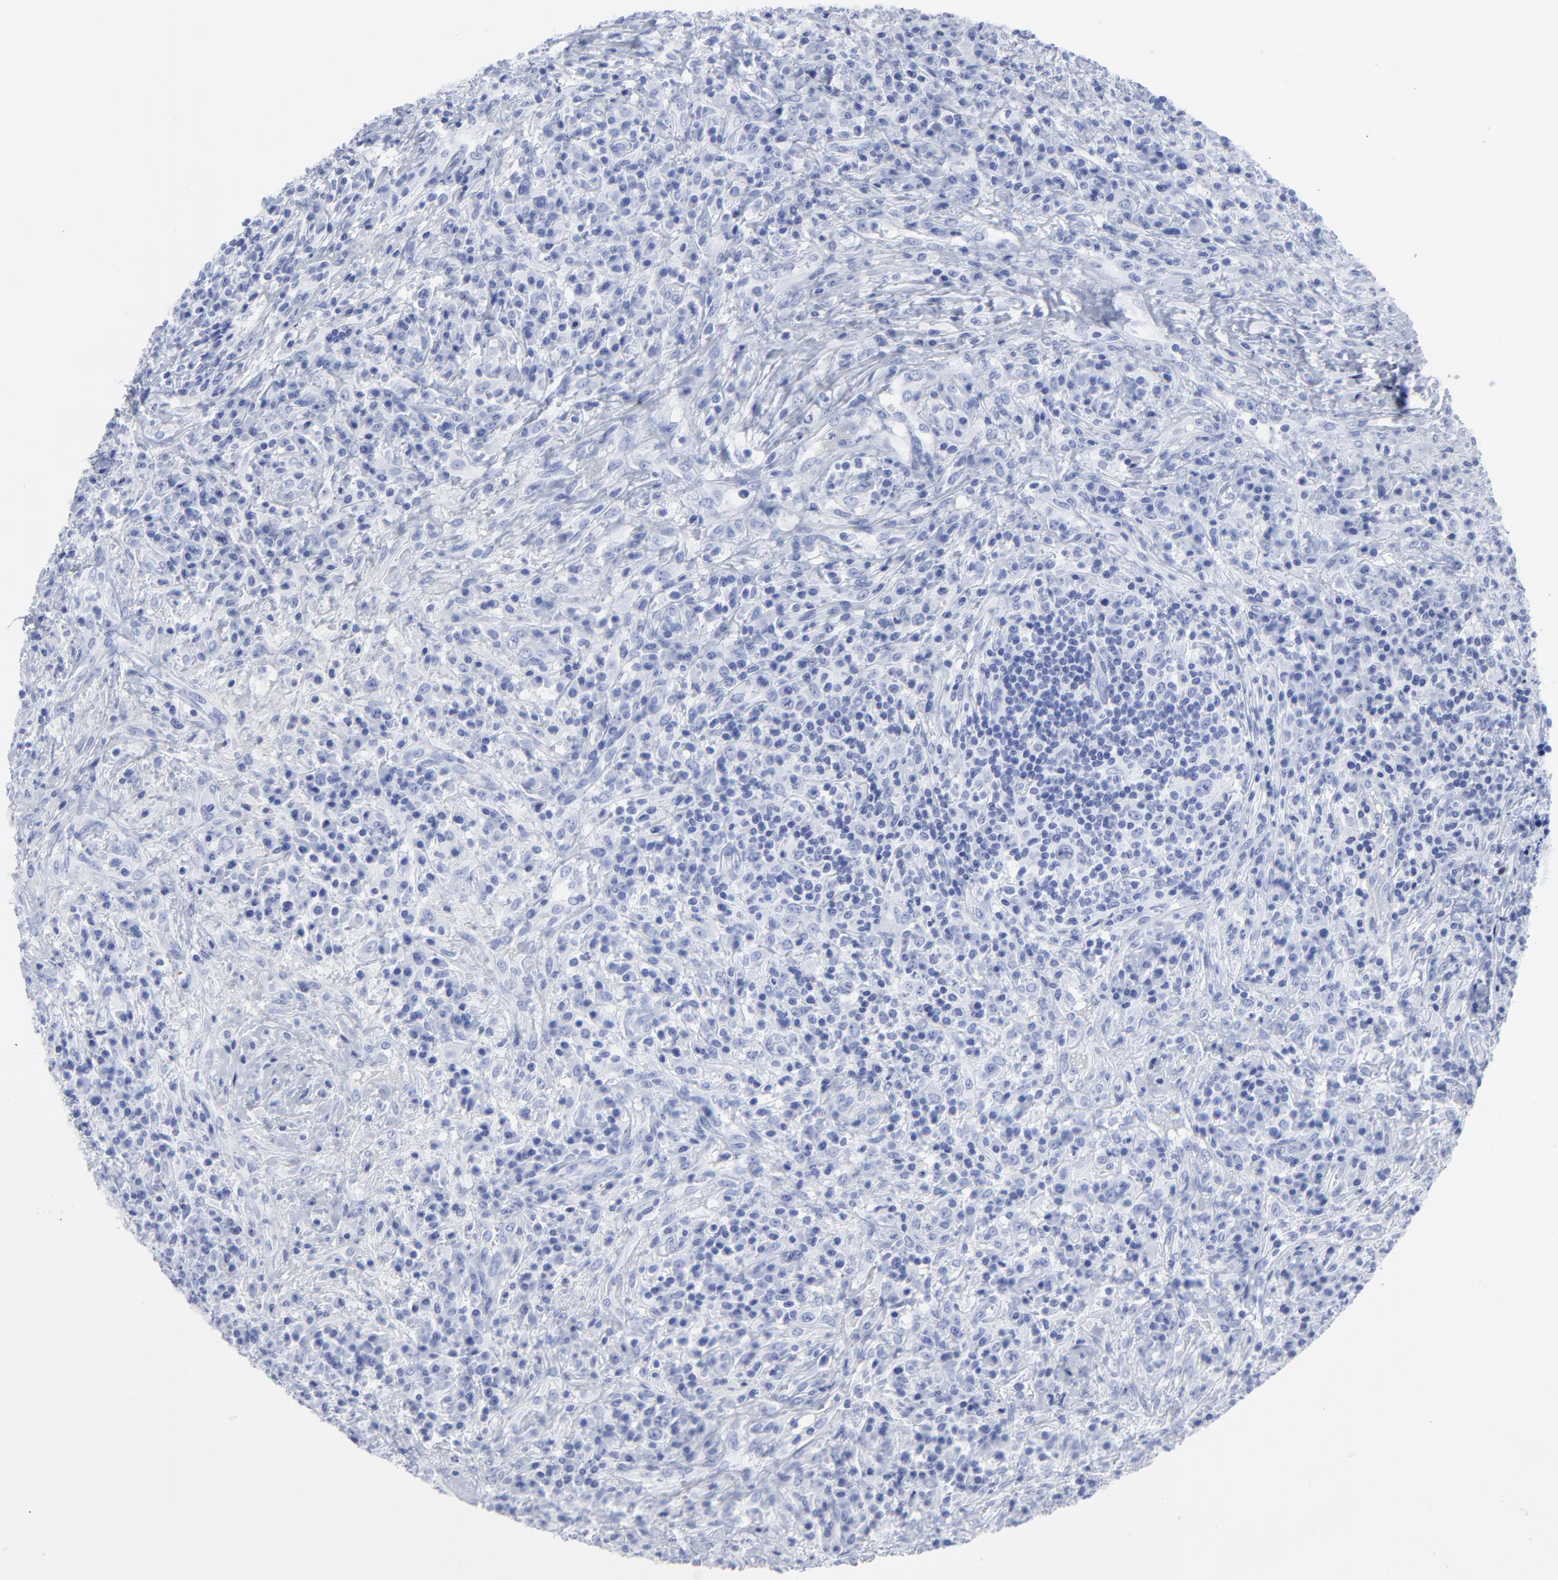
{"staining": {"intensity": "negative", "quantity": "none", "location": "none"}, "tissue": "lymphoma", "cell_type": "Tumor cells", "image_type": "cancer", "snomed": [{"axis": "morphology", "description": "Hodgkin's disease, NOS"}, {"axis": "topography", "description": "Lymph node"}], "caption": "IHC of human lymphoma demonstrates no positivity in tumor cells.", "gene": "DCN", "patient": {"sex": "female", "age": 25}}